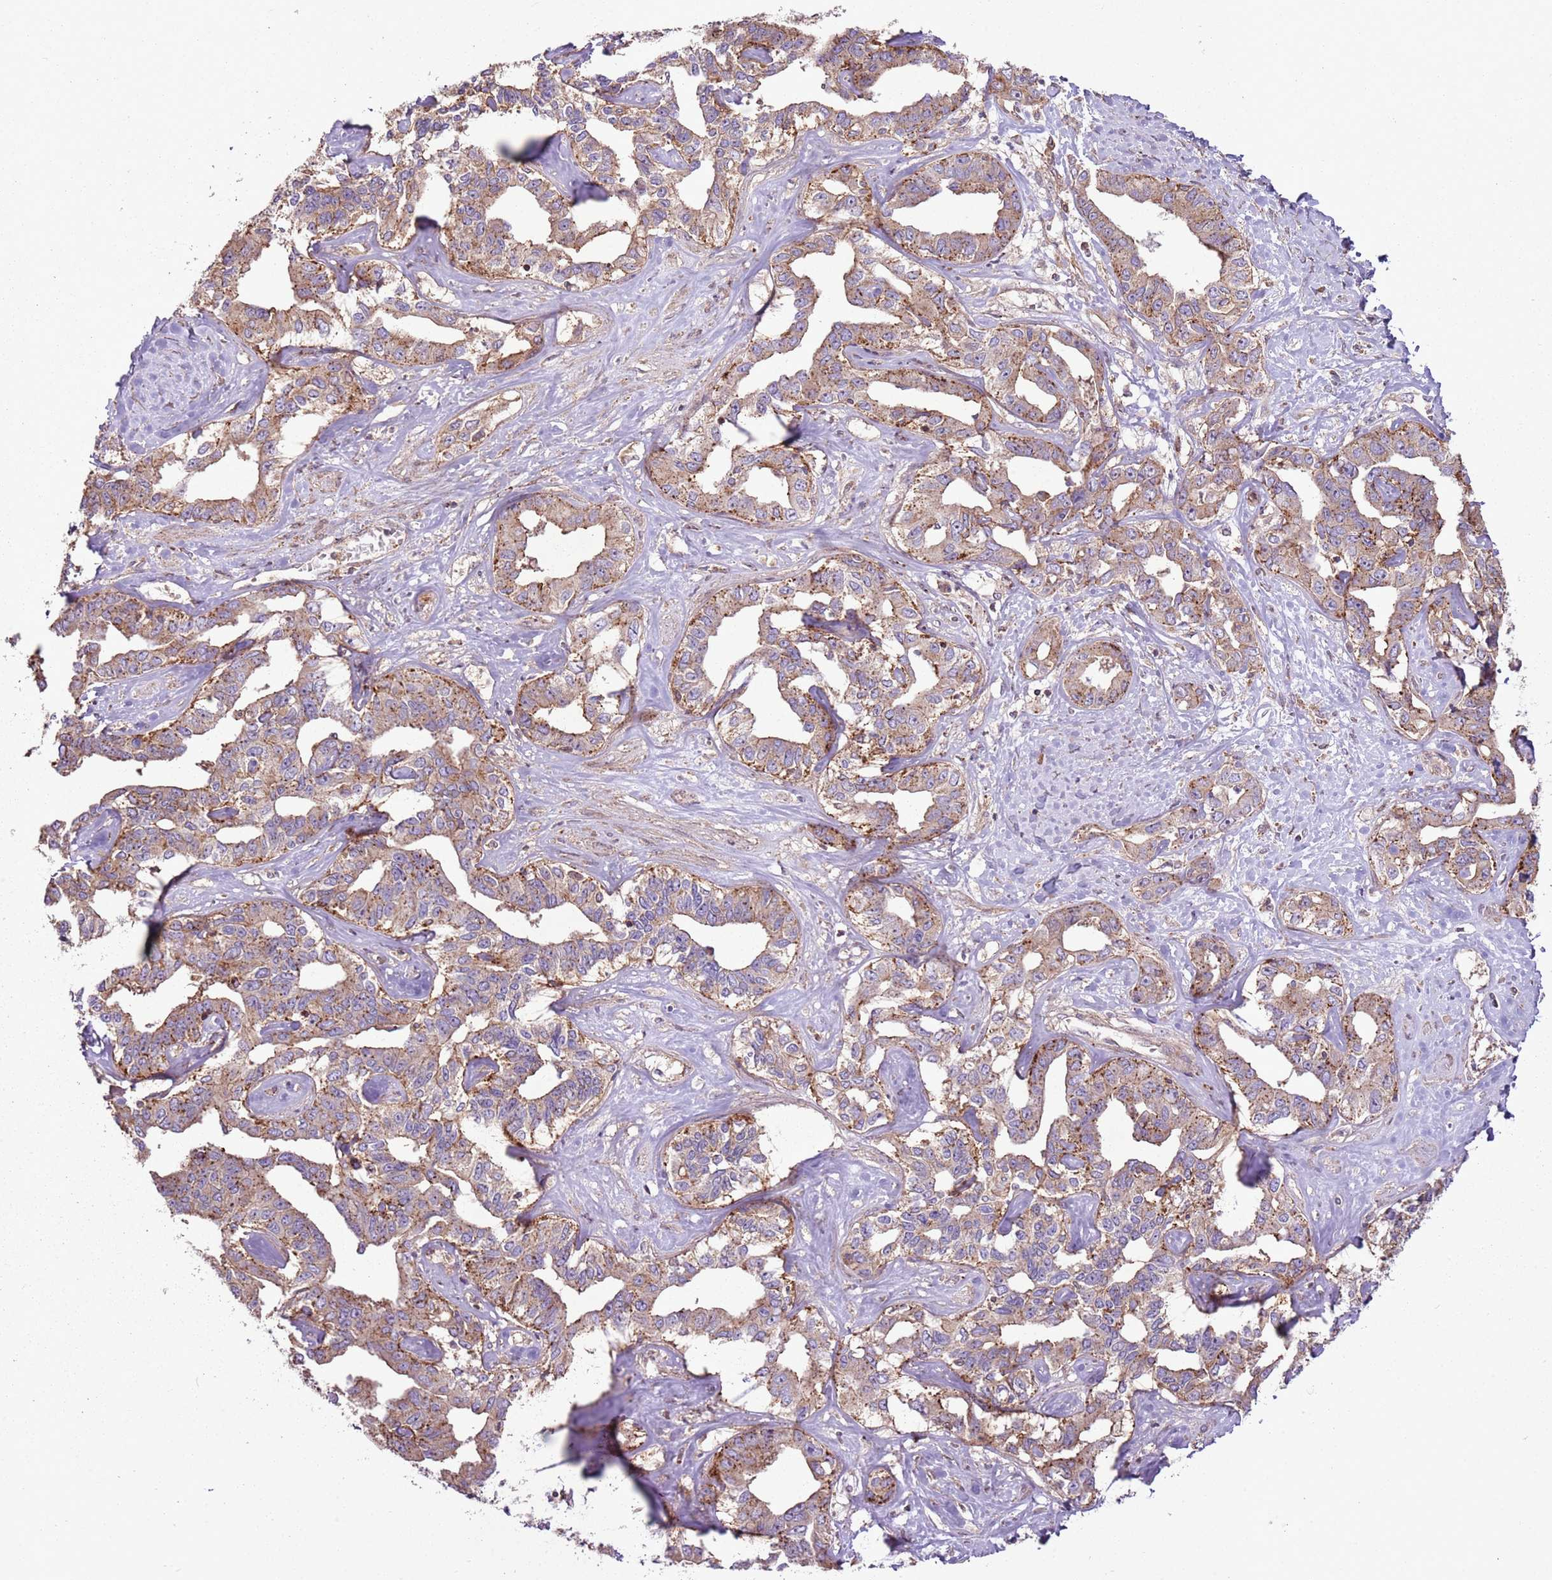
{"staining": {"intensity": "moderate", "quantity": ">75%", "location": "cytoplasmic/membranous"}, "tissue": "liver cancer", "cell_type": "Tumor cells", "image_type": "cancer", "snomed": [{"axis": "morphology", "description": "Cholangiocarcinoma"}, {"axis": "topography", "description": "Liver"}], "caption": "Immunohistochemistry (IHC) of liver cholangiocarcinoma demonstrates medium levels of moderate cytoplasmic/membranous positivity in approximately >75% of tumor cells. Using DAB (3,3'-diaminobenzidine) (brown) and hematoxylin (blue) stains, captured at high magnification using brightfield microscopy.", "gene": "ANKRD24", "patient": {"sex": "male", "age": 59}}